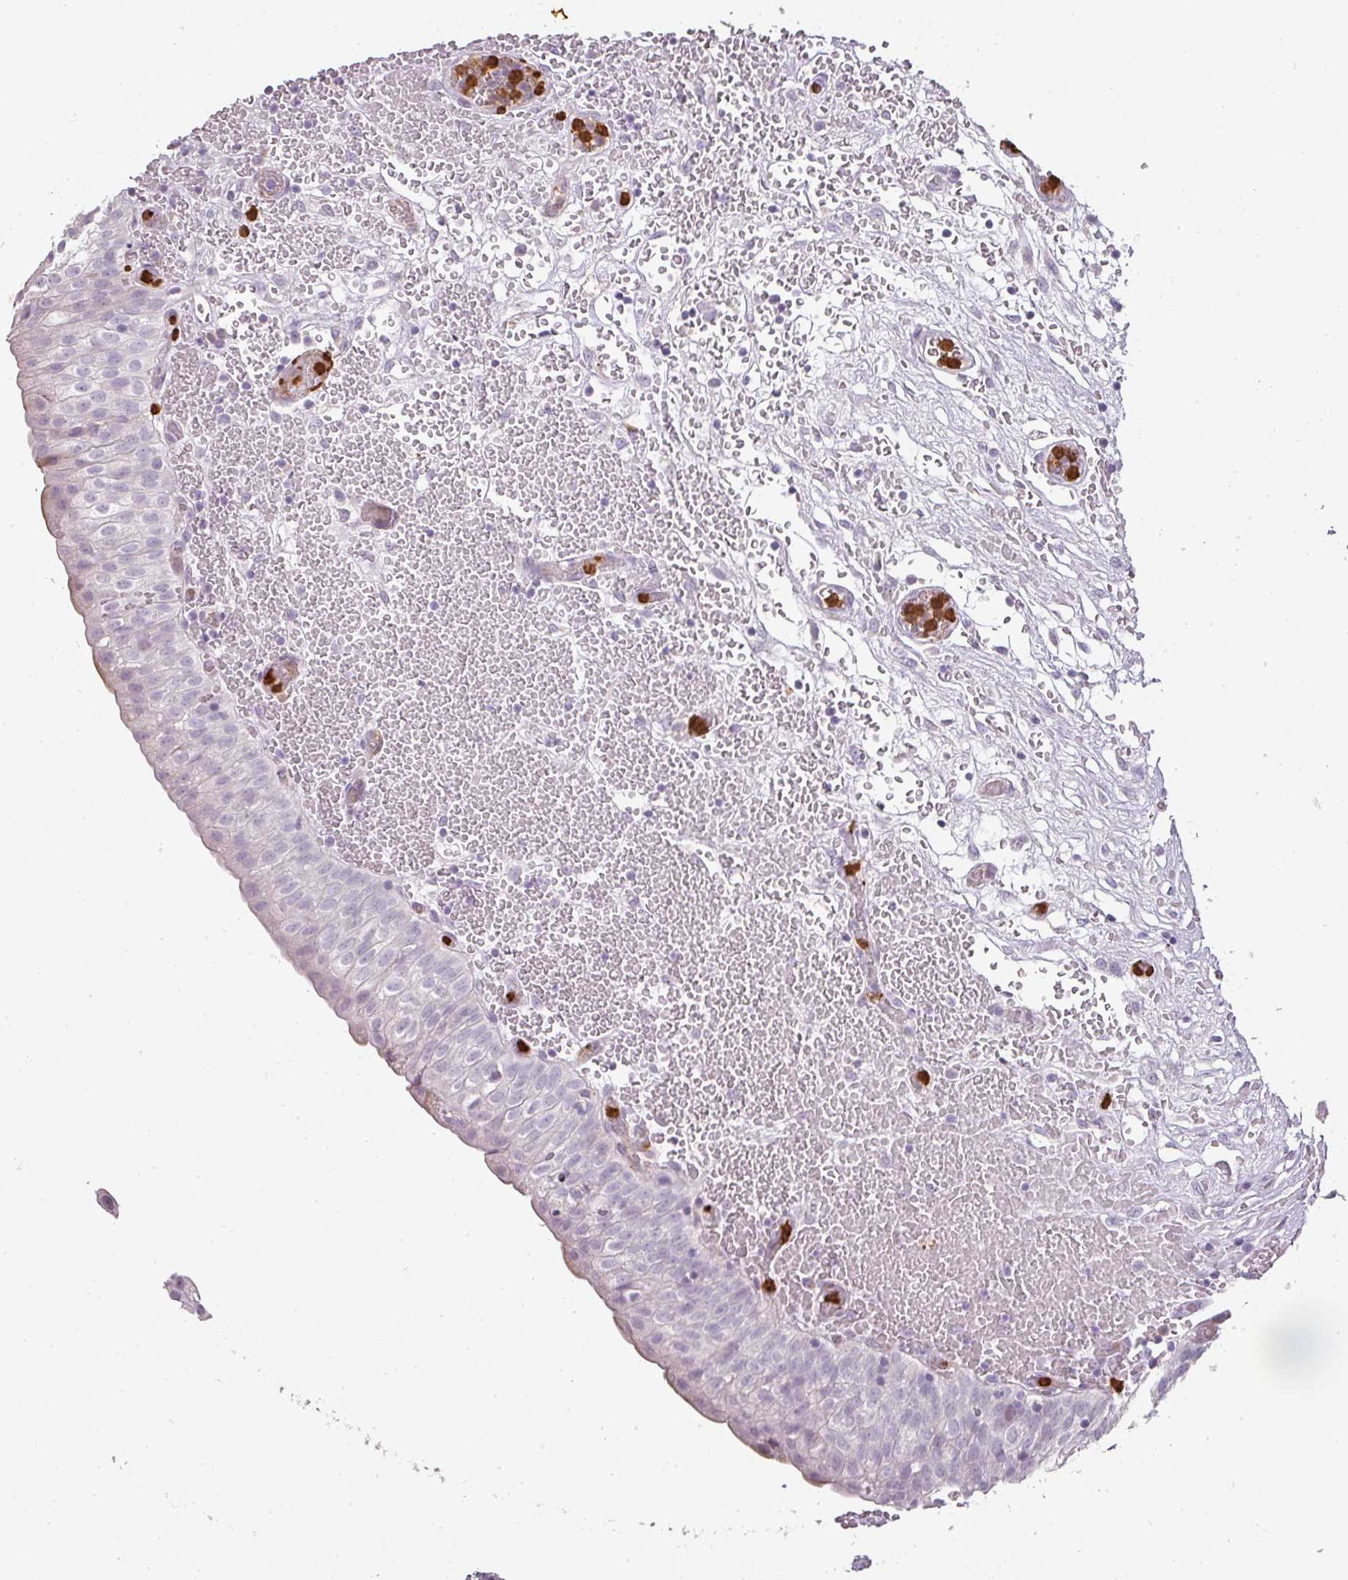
{"staining": {"intensity": "negative", "quantity": "none", "location": "none"}, "tissue": "urinary bladder", "cell_type": "Urothelial cells", "image_type": "normal", "snomed": [{"axis": "morphology", "description": "Normal tissue, NOS"}, {"axis": "topography", "description": "Urinary bladder"}], "caption": "Histopathology image shows no significant protein staining in urothelial cells of benign urinary bladder.", "gene": "BIK", "patient": {"sex": "male", "age": 55}}